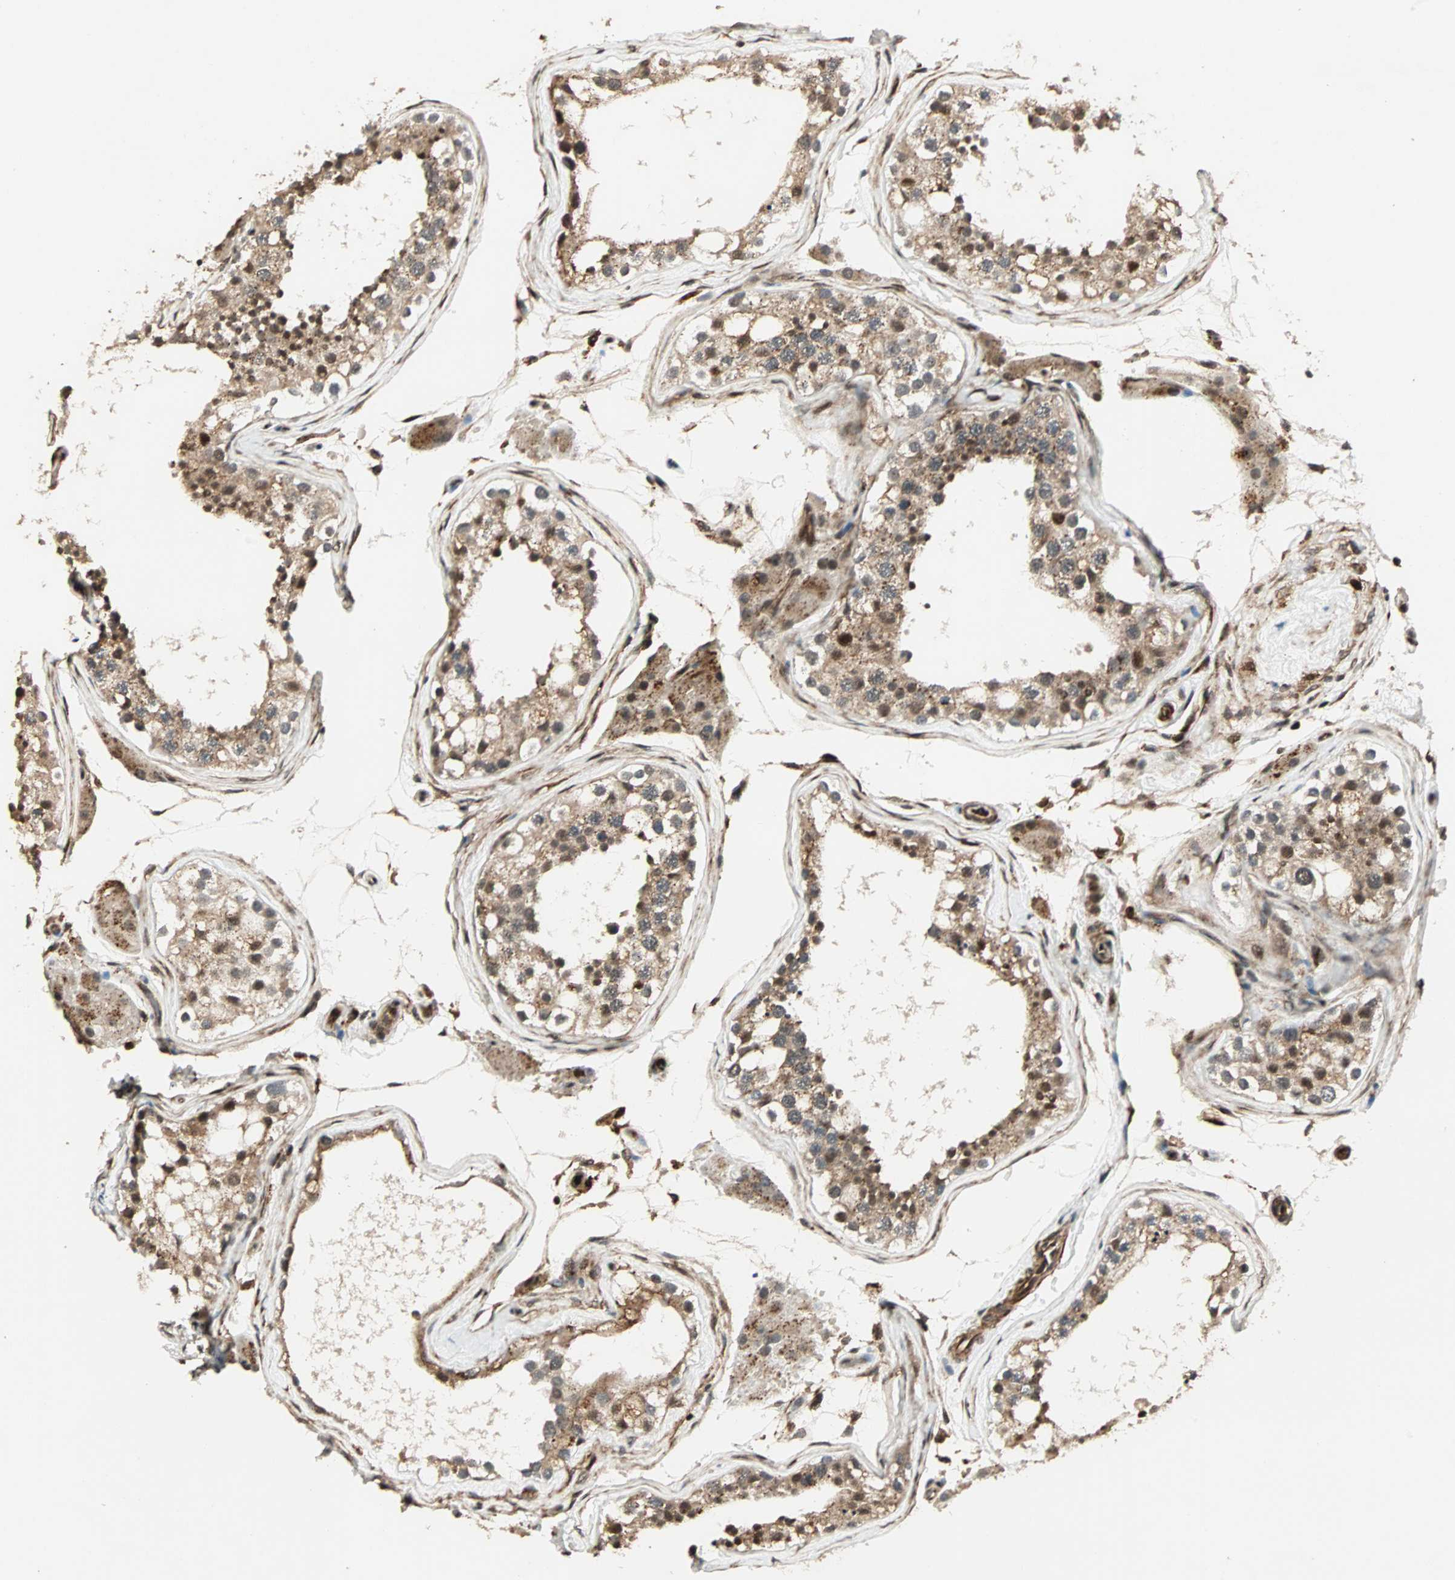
{"staining": {"intensity": "moderate", "quantity": ">75%", "location": "cytoplasmic/membranous,nuclear"}, "tissue": "testis", "cell_type": "Cells in seminiferous ducts", "image_type": "normal", "snomed": [{"axis": "morphology", "description": "Normal tissue, NOS"}, {"axis": "topography", "description": "Testis"}], "caption": "Human testis stained for a protein (brown) demonstrates moderate cytoplasmic/membranous,nuclear positive expression in approximately >75% of cells in seminiferous ducts.", "gene": "ZBED9", "patient": {"sex": "male", "age": 68}}